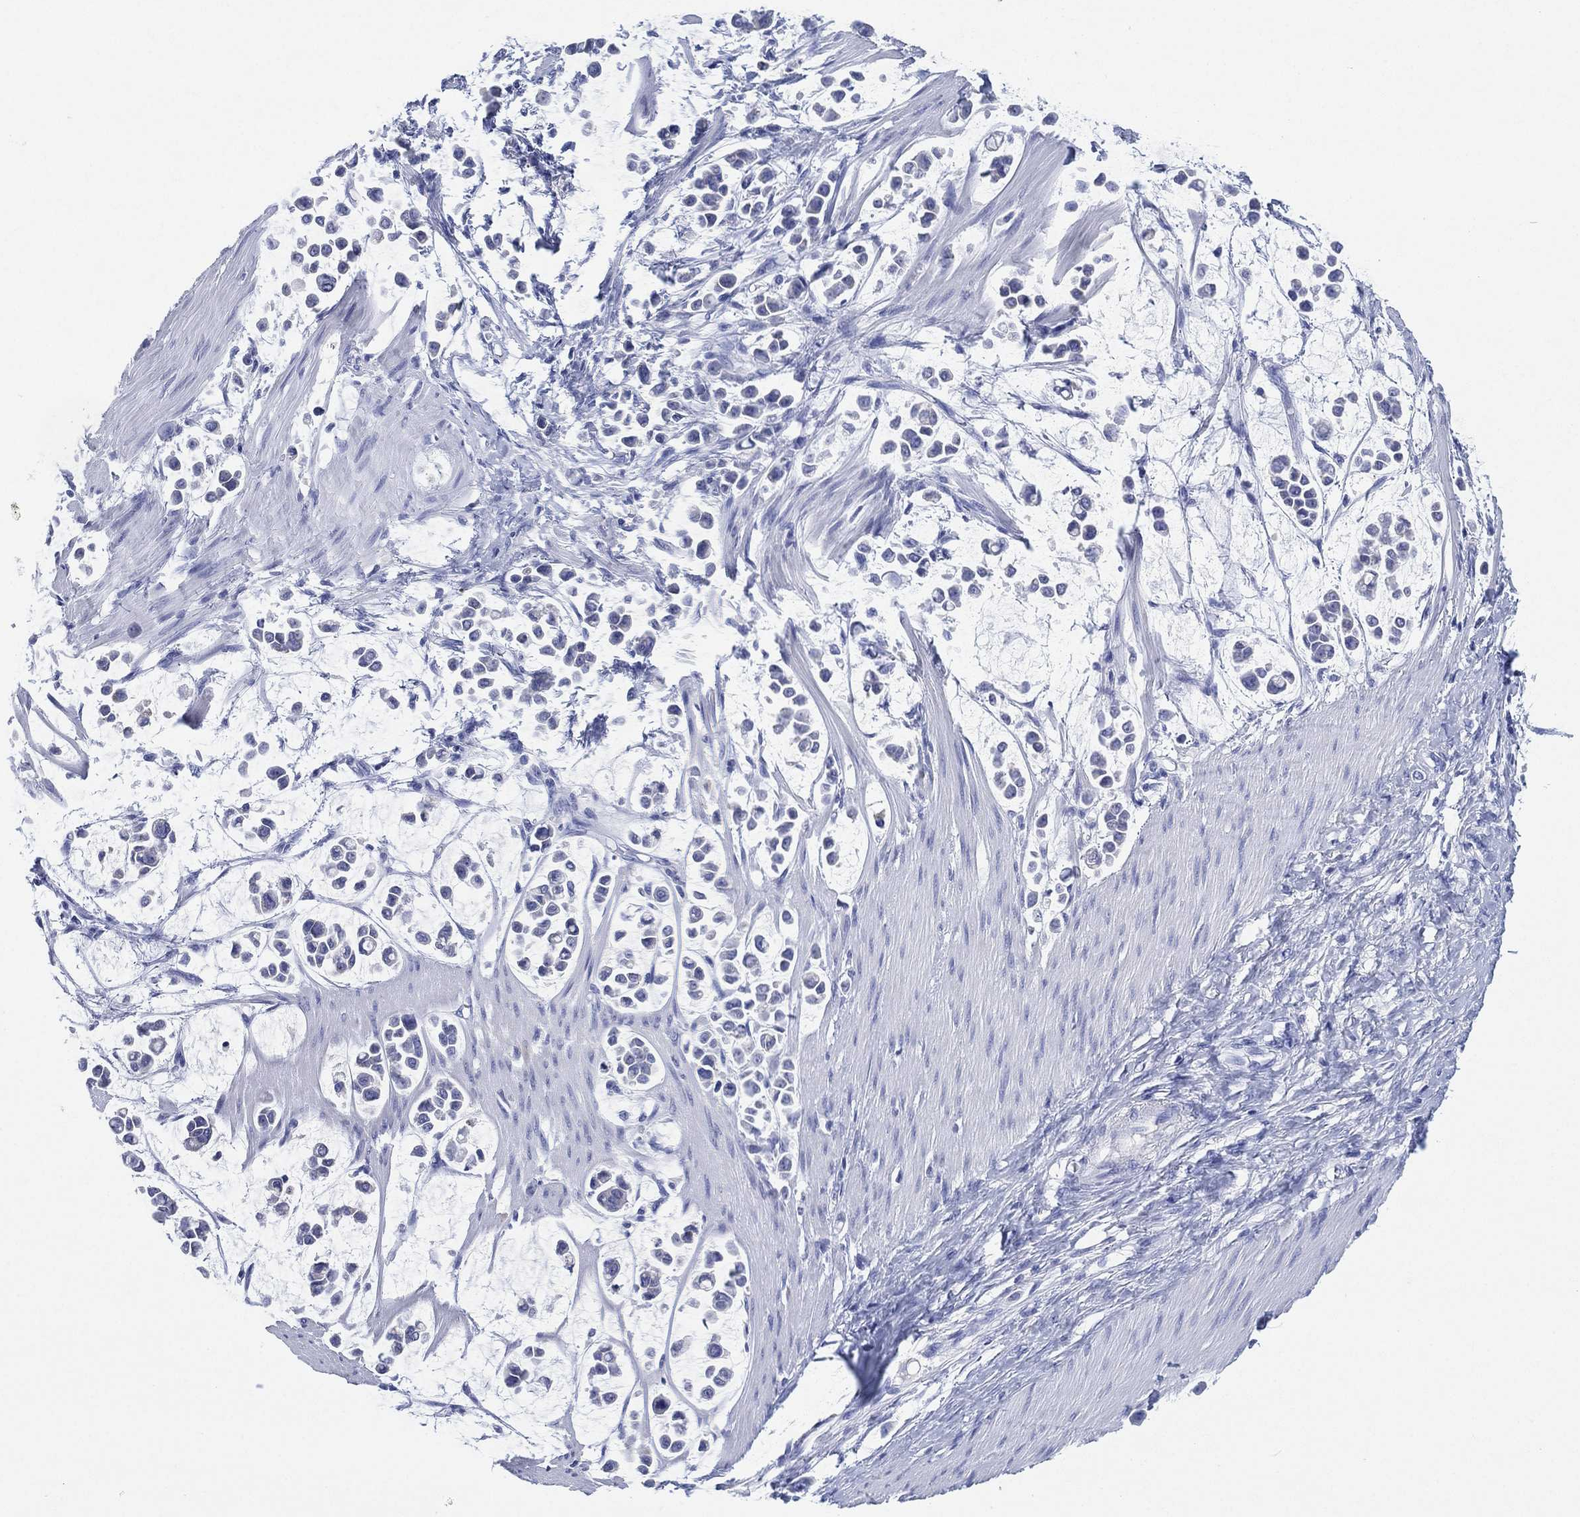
{"staining": {"intensity": "negative", "quantity": "none", "location": "none"}, "tissue": "stomach cancer", "cell_type": "Tumor cells", "image_type": "cancer", "snomed": [{"axis": "morphology", "description": "Adenocarcinoma, NOS"}, {"axis": "topography", "description": "Stomach"}], "caption": "Immunohistochemistry image of human stomach cancer stained for a protein (brown), which displays no expression in tumor cells.", "gene": "SLC9C2", "patient": {"sex": "male", "age": 82}}